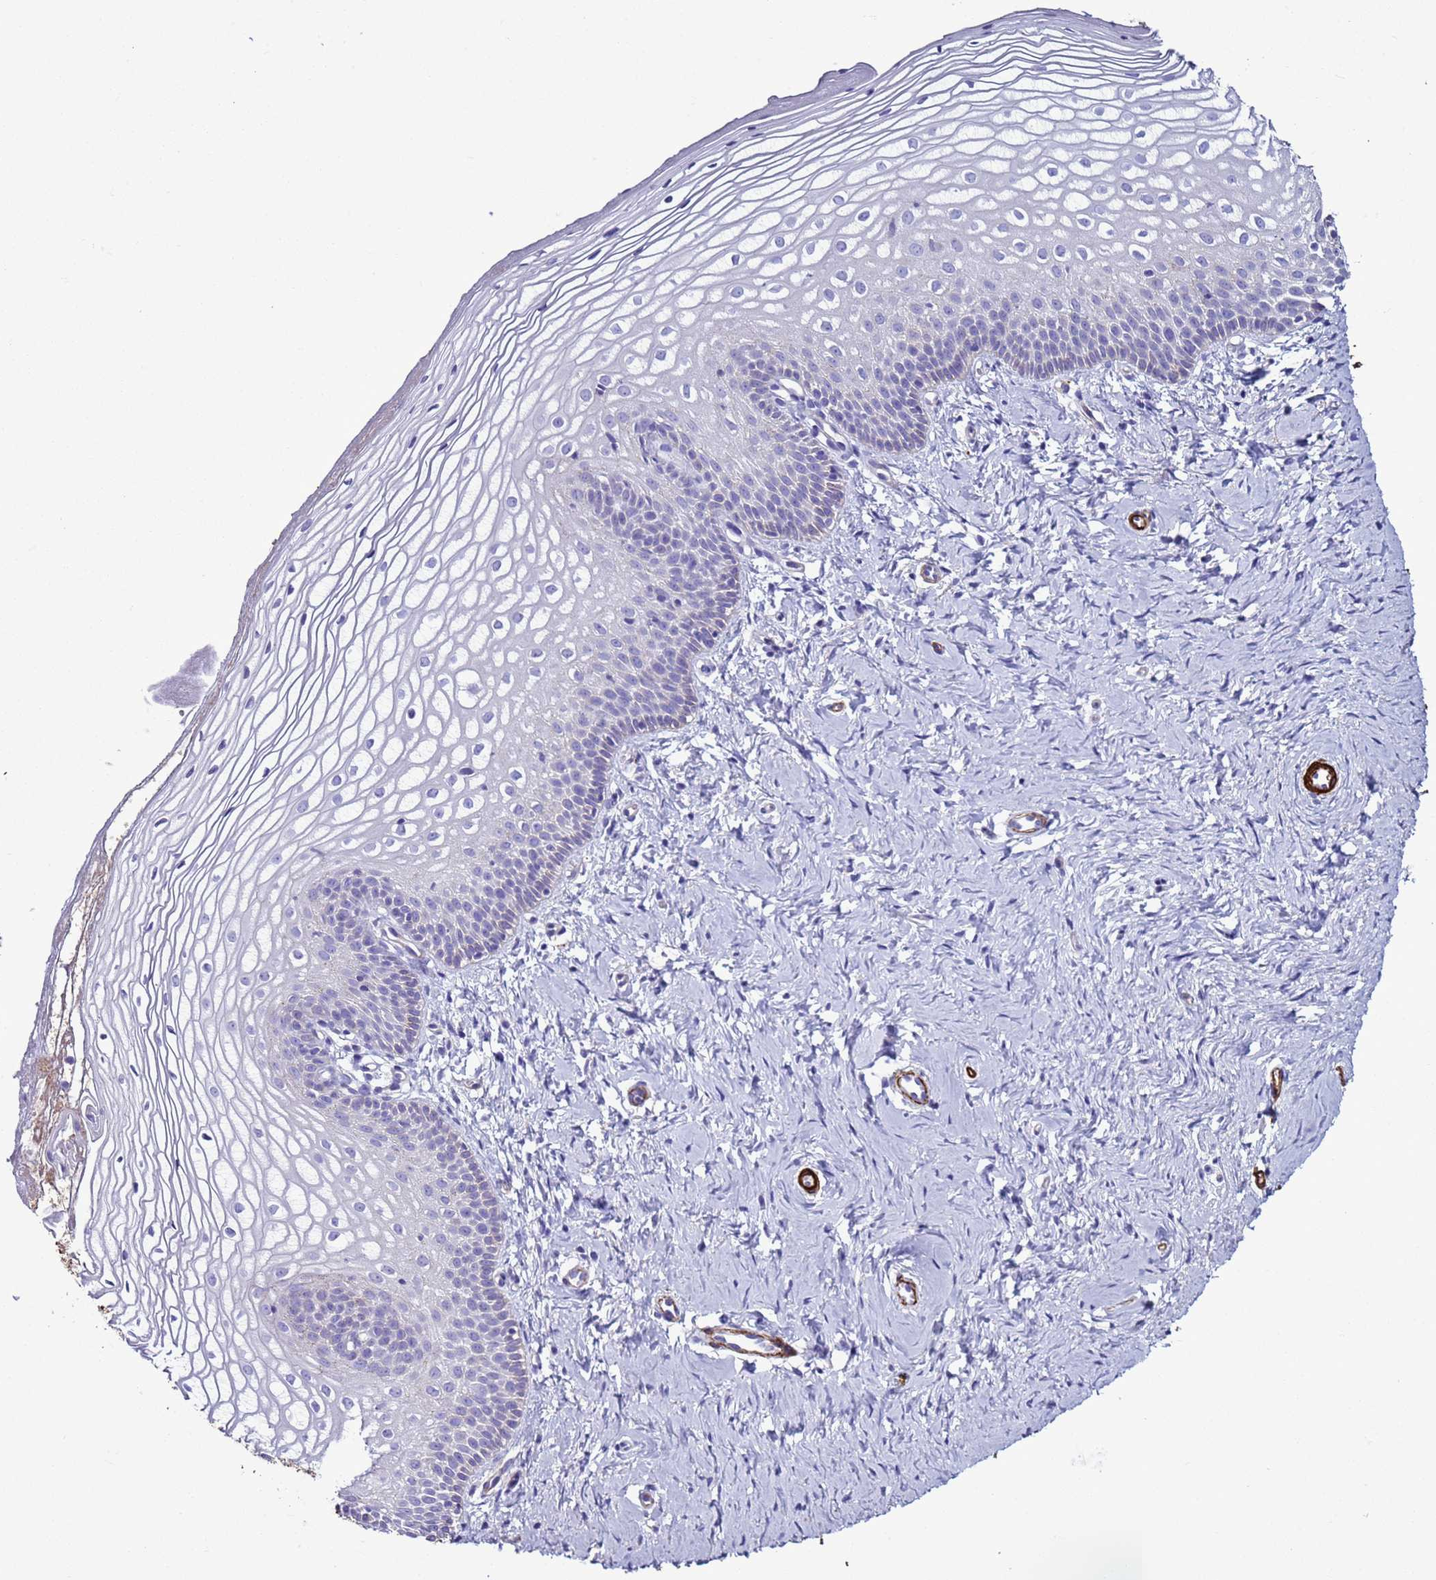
{"staining": {"intensity": "negative", "quantity": "none", "location": "none"}, "tissue": "vagina", "cell_type": "Squamous epithelial cells", "image_type": "normal", "snomed": [{"axis": "morphology", "description": "Normal tissue, NOS"}, {"axis": "topography", "description": "Vagina"}], "caption": "Vagina was stained to show a protein in brown. There is no significant positivity in squamous epithelial cells. The staining was performed using DAB (3,3'-diaminobenzidine) to visualize the protein expression in brown, while the nuclei were stained in blue with hematoxylin (Magnification: 20x).", "gene": "RABL2A", "patient": {"sex": "female", "age": 56}}